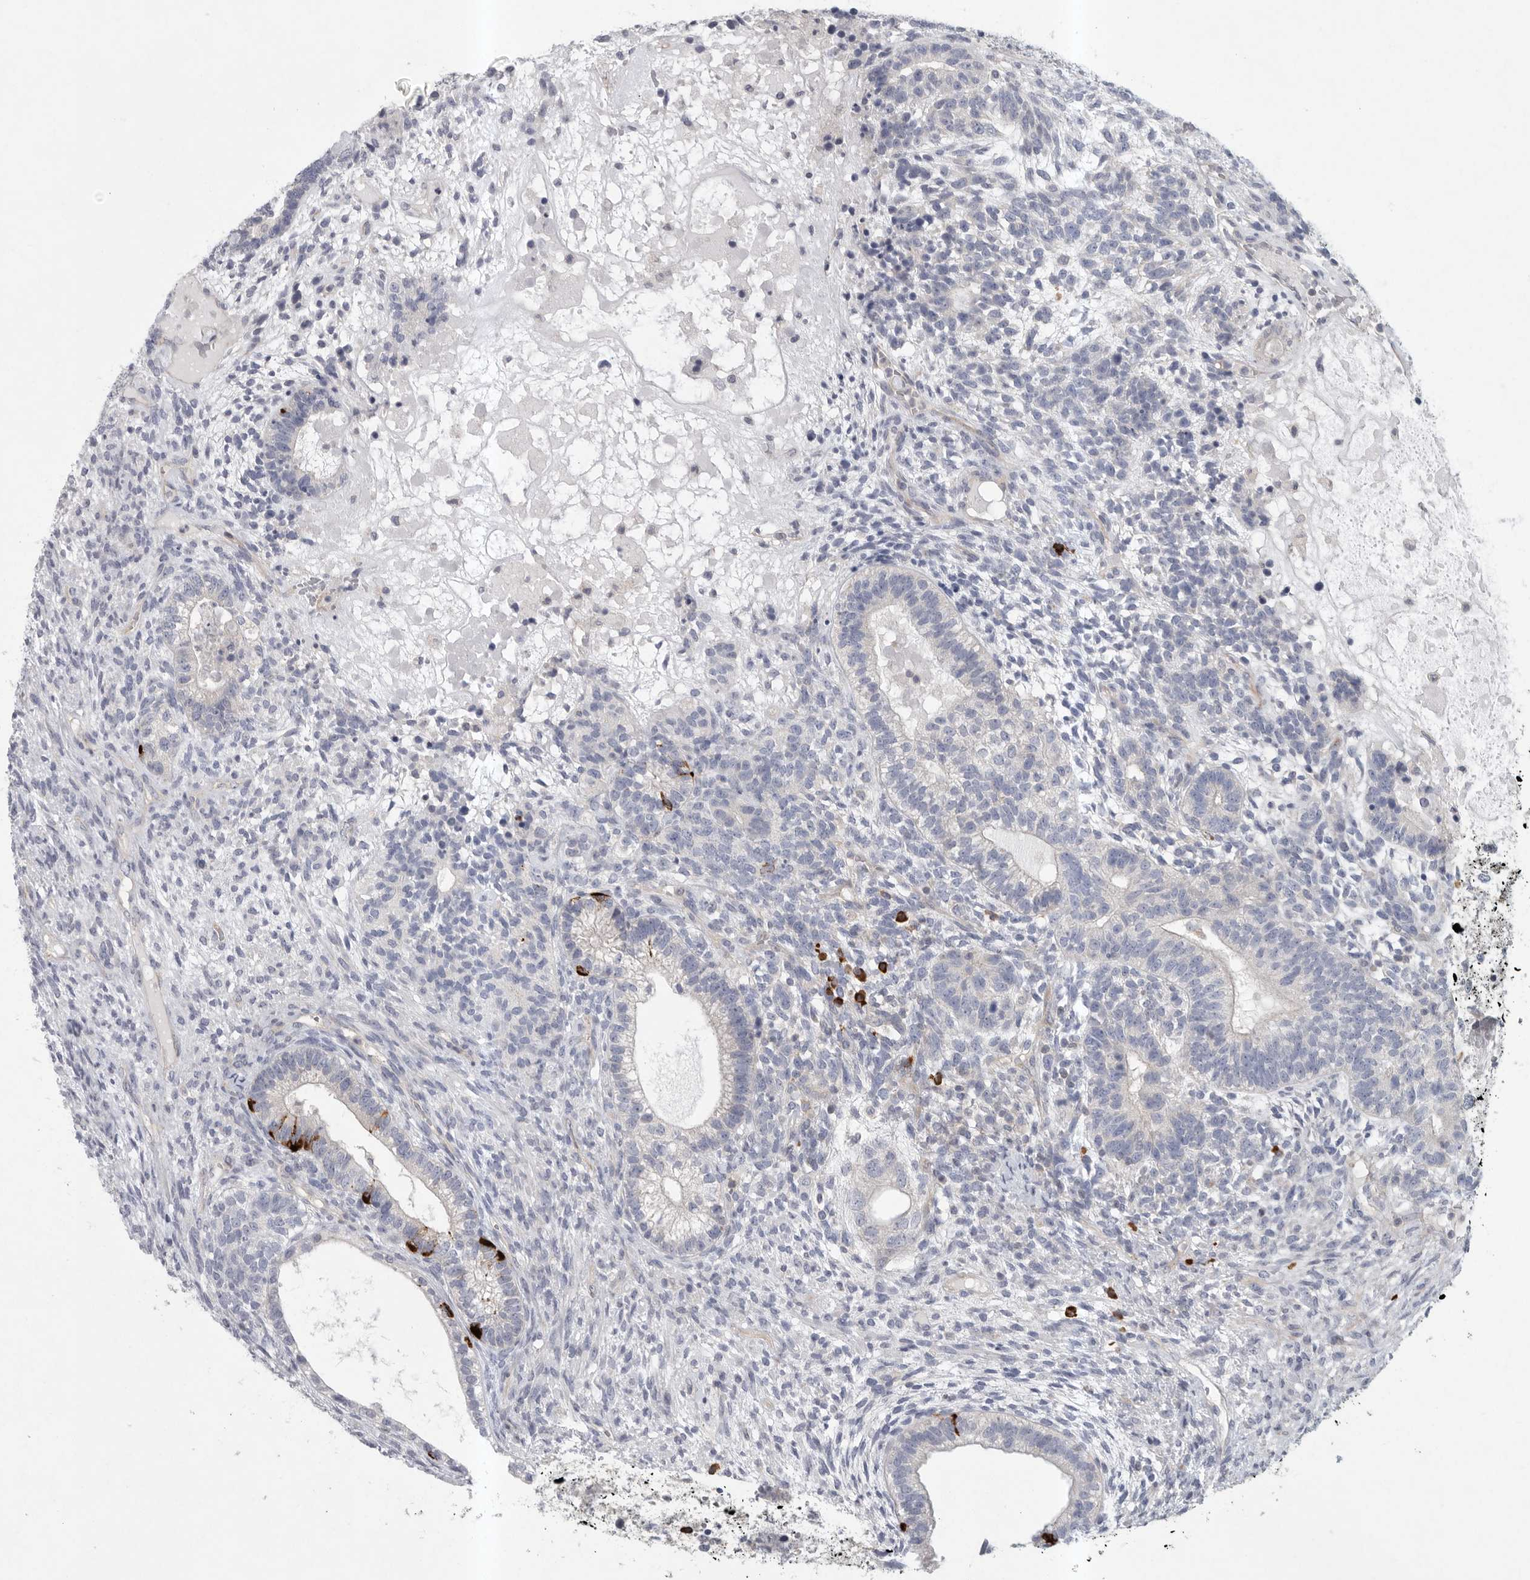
{"staining": {"intensity": "negative", "quantity": "none", "location": "none"}, "tissue": "testis cancer", "cell_type": "Tumor cells", "image_type": "cancer", "snomed": [{"axis": "morphology", "description": "Seminoma, NOS"}, {"axis": "morphology", "description": "Carcinoma, Embryonal, NOS"}, {"axis": "topography", "description": "Testis"}], "caption": "IHC image of neoplastic tissue: human testis embryonal carcinoma stained with DAB reveals no significant protein positivity in tumor cells. Nuclei are stained in blue.", "gene": "TMEM69", "patient": {"sex": "male", "age": 28}}